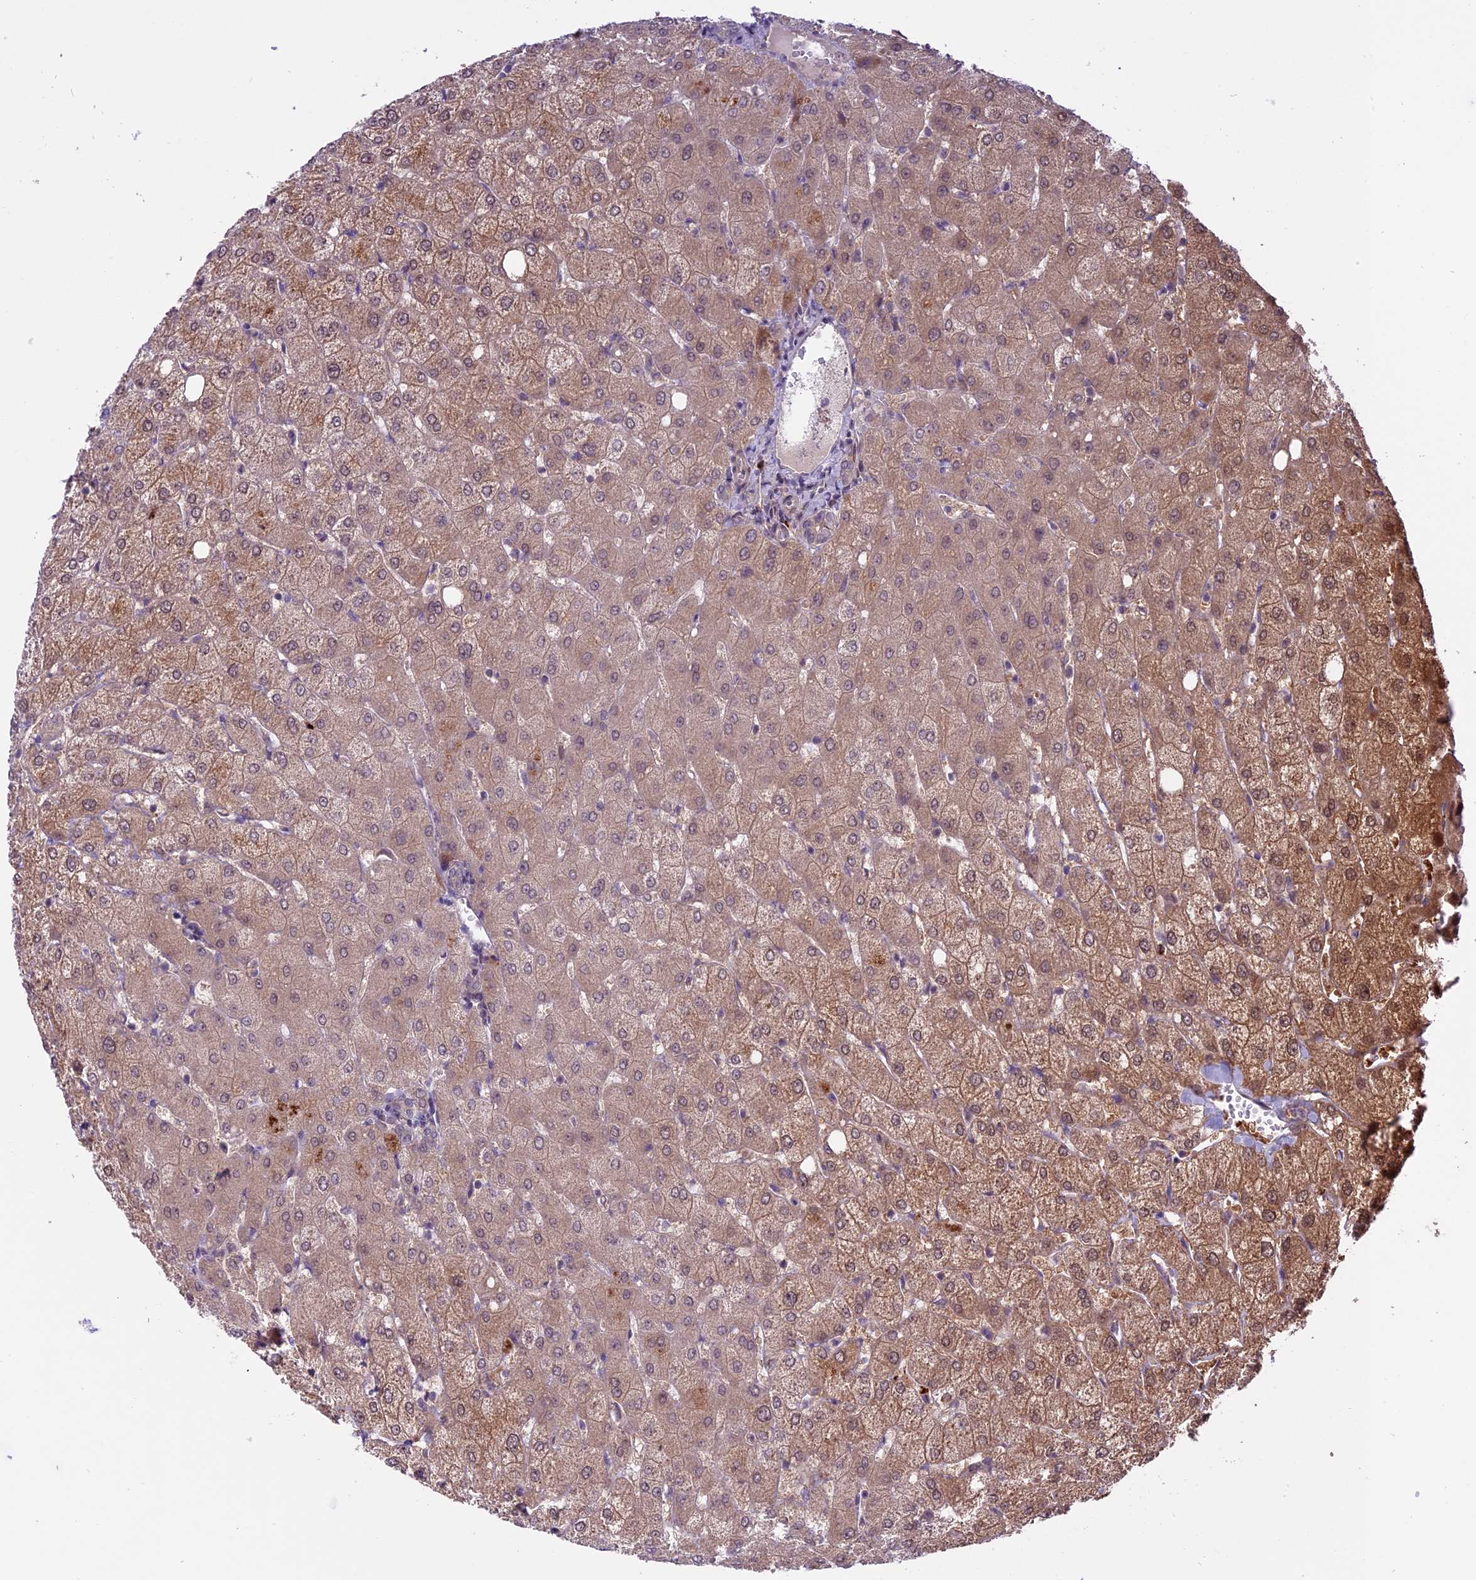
{"staining": {"intensity": "negative", "quantity": "none", "location": "none"}, "tissue": "liver", "cell_type": "Cholangiocytes", "image_type": "normal", "snomed": [{"axis": "morphology", "description": "Normal tissue, NOS"}, {"axis": "topography", "description": "Liver"}], "caption": "This is a photomicrograph of immunohistochemistry staining of unremarkable liver, which shows no expression in cholangiocytes.", "gene": "SPRED1", "patient": {"sex": "female", "age": 54}}